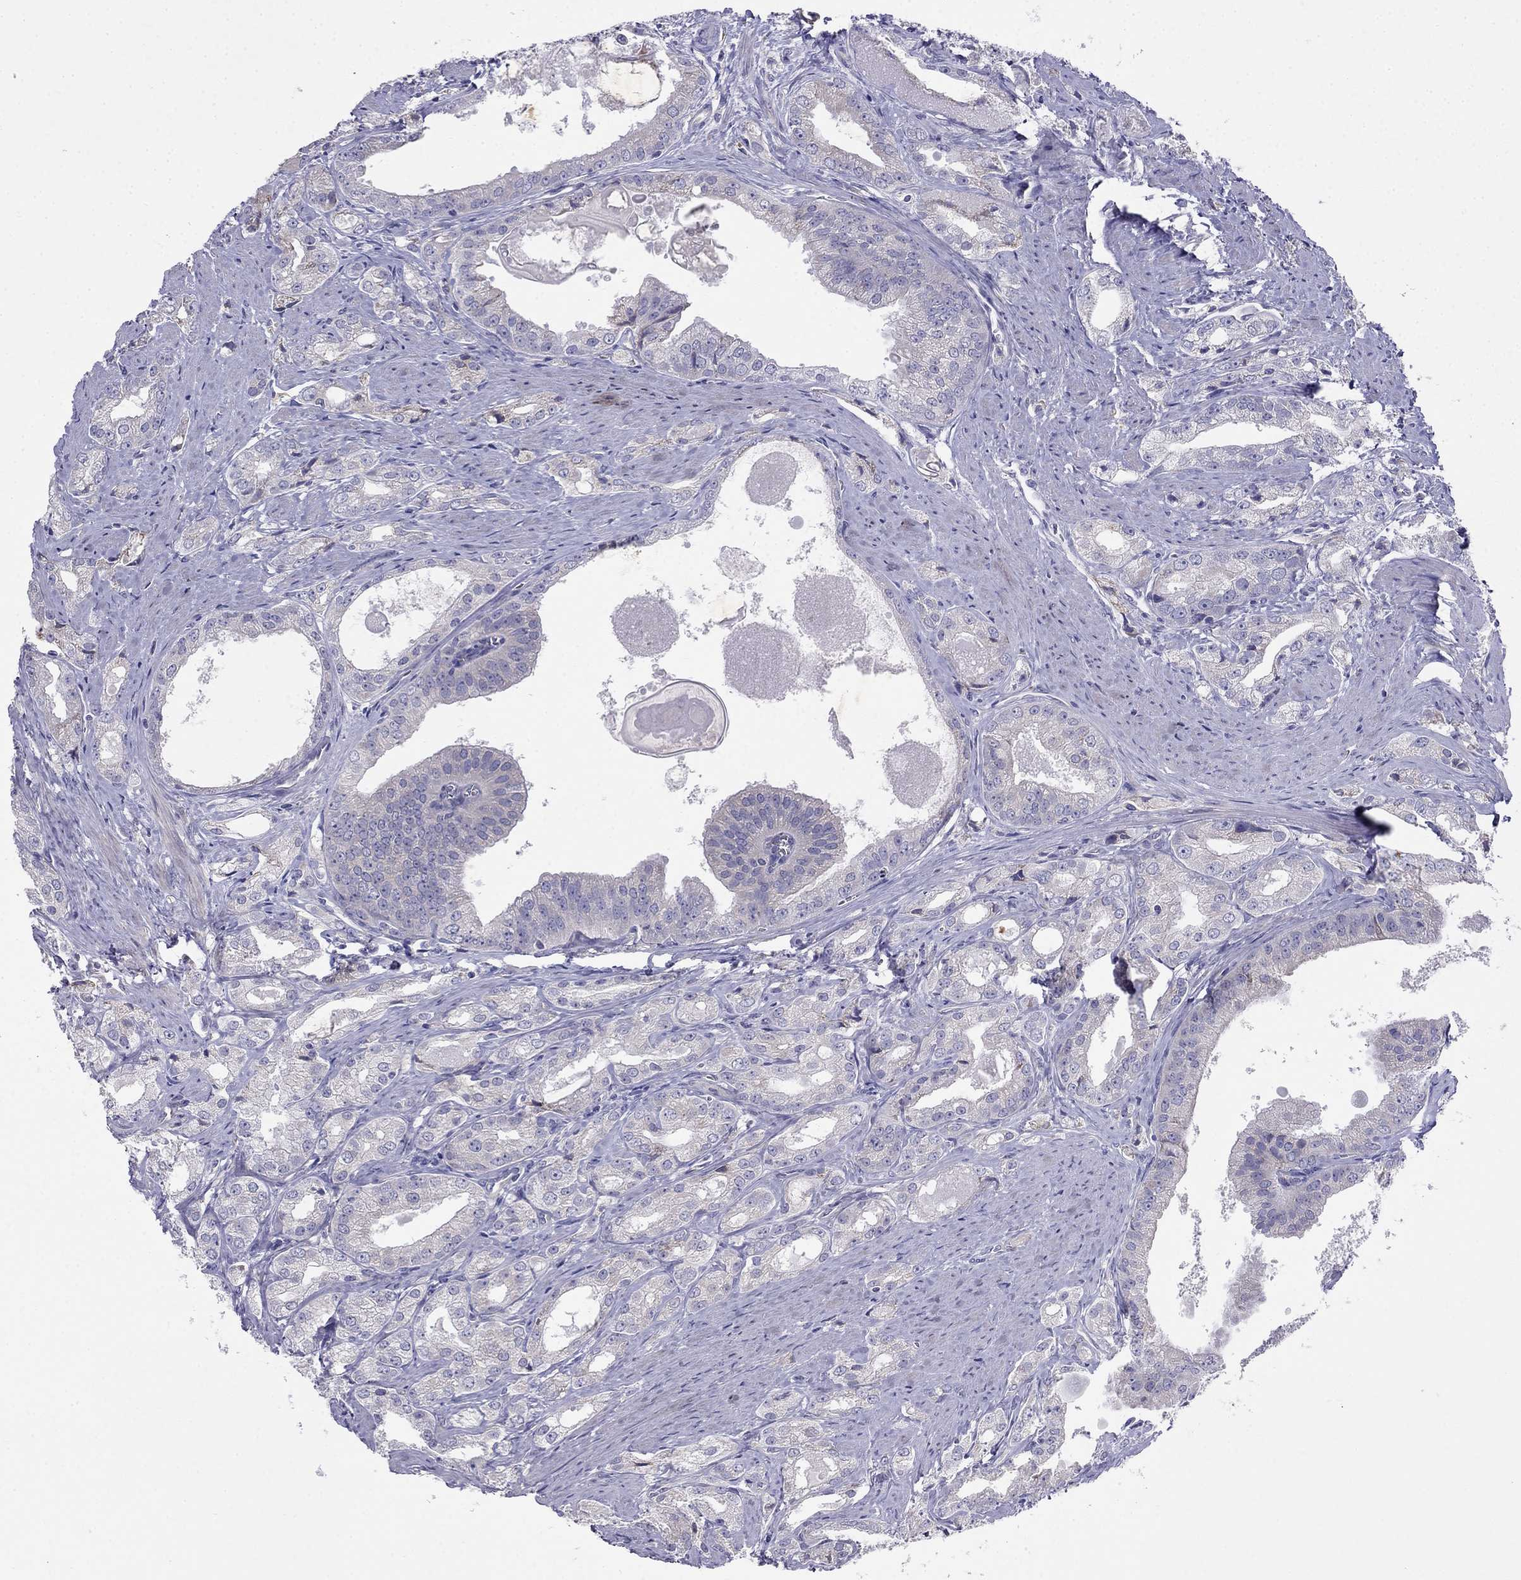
{"staining": {"intensity": "negative", "quantity": "none", "location": "none"}, "tissue": "prostate cancer", "cell_type": "Tumor cells", "image_type": "cancer", "snomed": [{"axis": "morphology", "description": "Adenocarcinoma, NOS"}, {"axis": "morphology", "description": "Adenocarcinoma, High grade"}, {"axis": "topography", "description": "Prostate"}], "caption": "DAB immunohistochemical staining of prostate cancer demonstrates no significant positivity in tumor cells.", "gene": "LONRF2", "patient": {"sex": "male", "age": 70}}